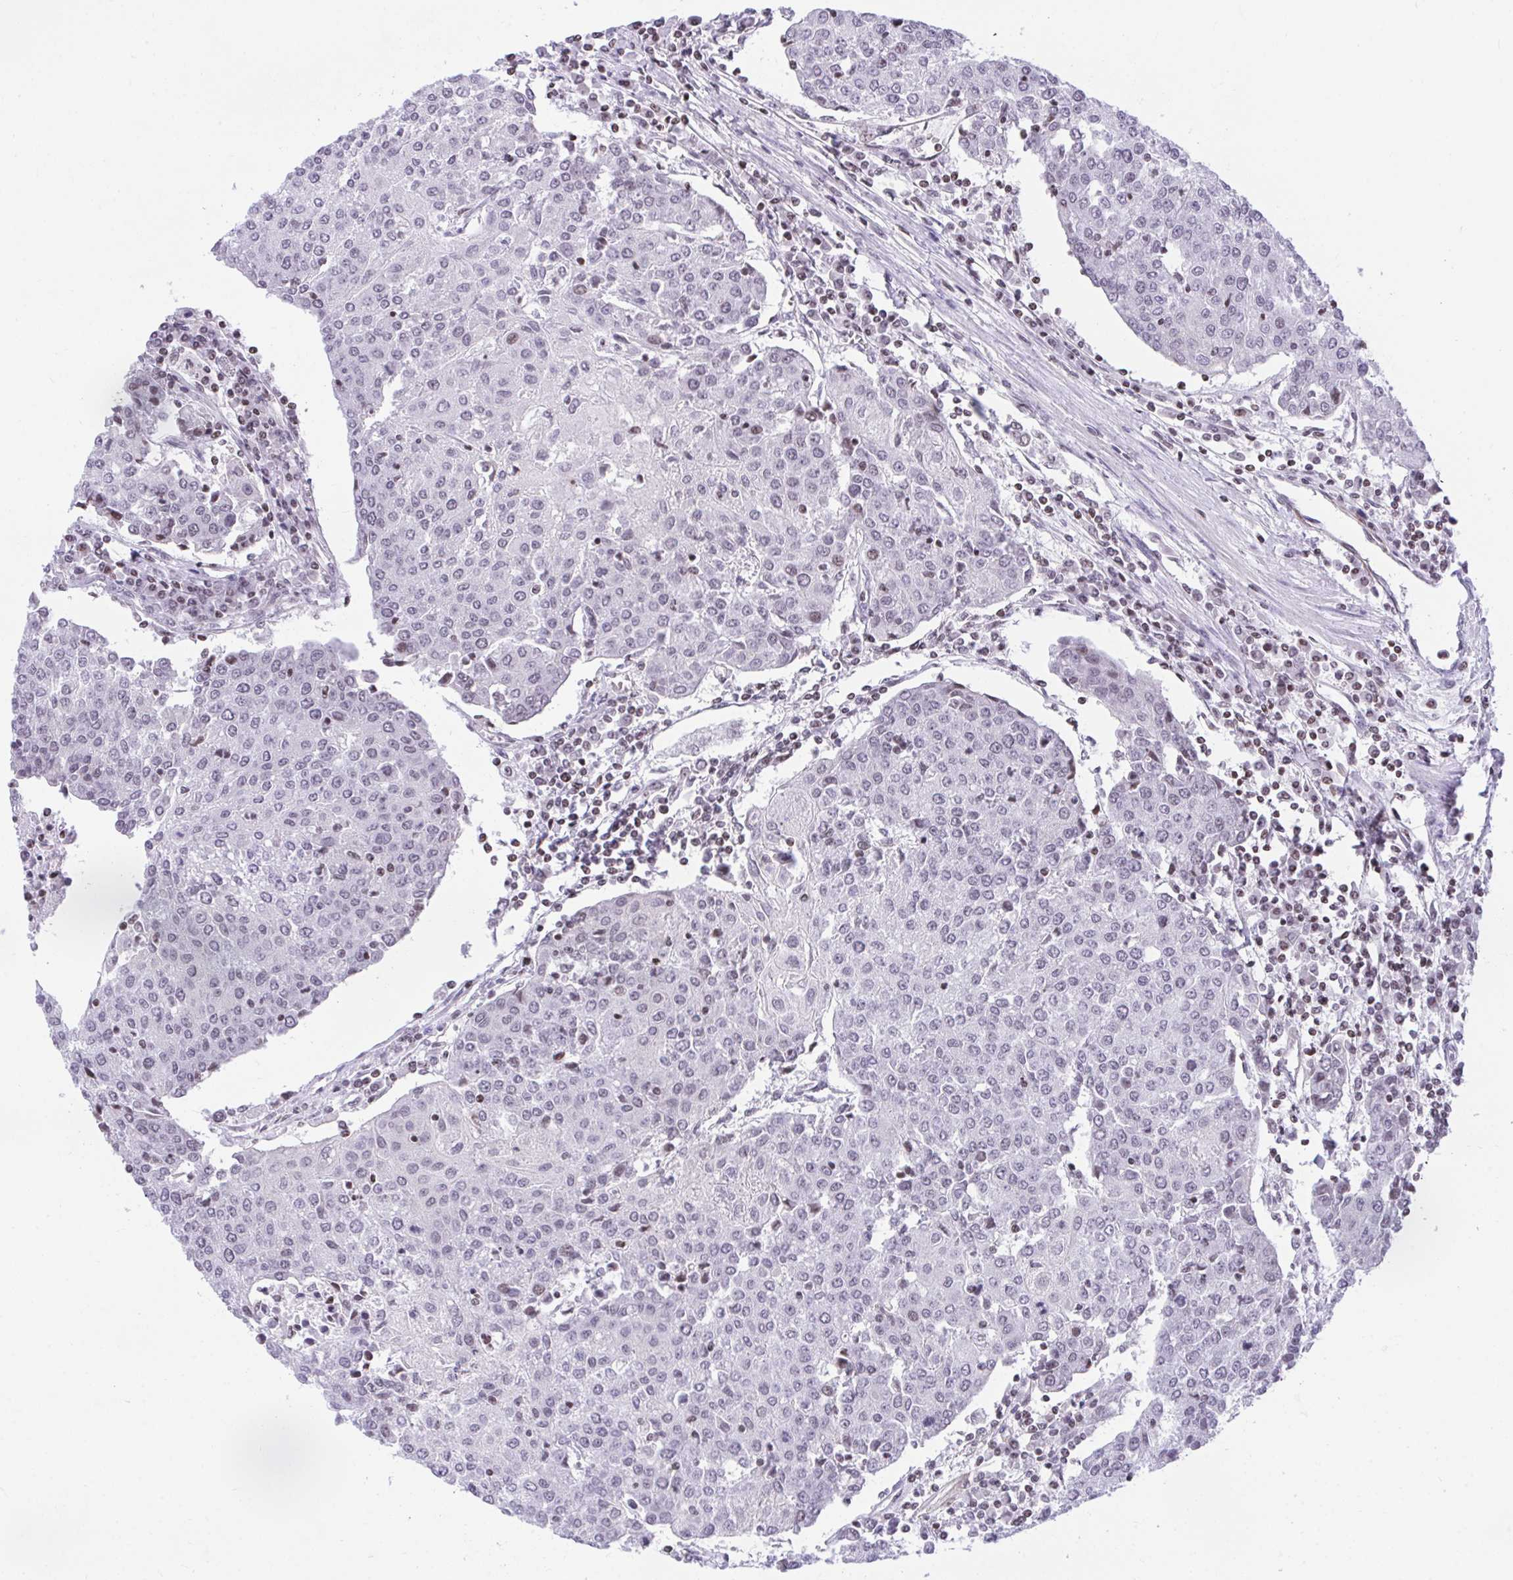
{"staining": {"intensity": "weak", "quantity": "<25%", "location": "nuclear"}, "tissue": "urothelial cancer", "cell_type": "Tumor cells", "image_type": "cancer", "snomed": [{"axis": "morphology", "description": "Urothelial carcinoma, High grade"}, {"axis": "topography", "description": "Urinary bladder"}], "caption": "Immunohistochemical staining of high-grade urothelial carcinoma displays no significant staining in tumor cells.", "gene": "KCNN4", "patient": {"sex": "female", "age": 85}}